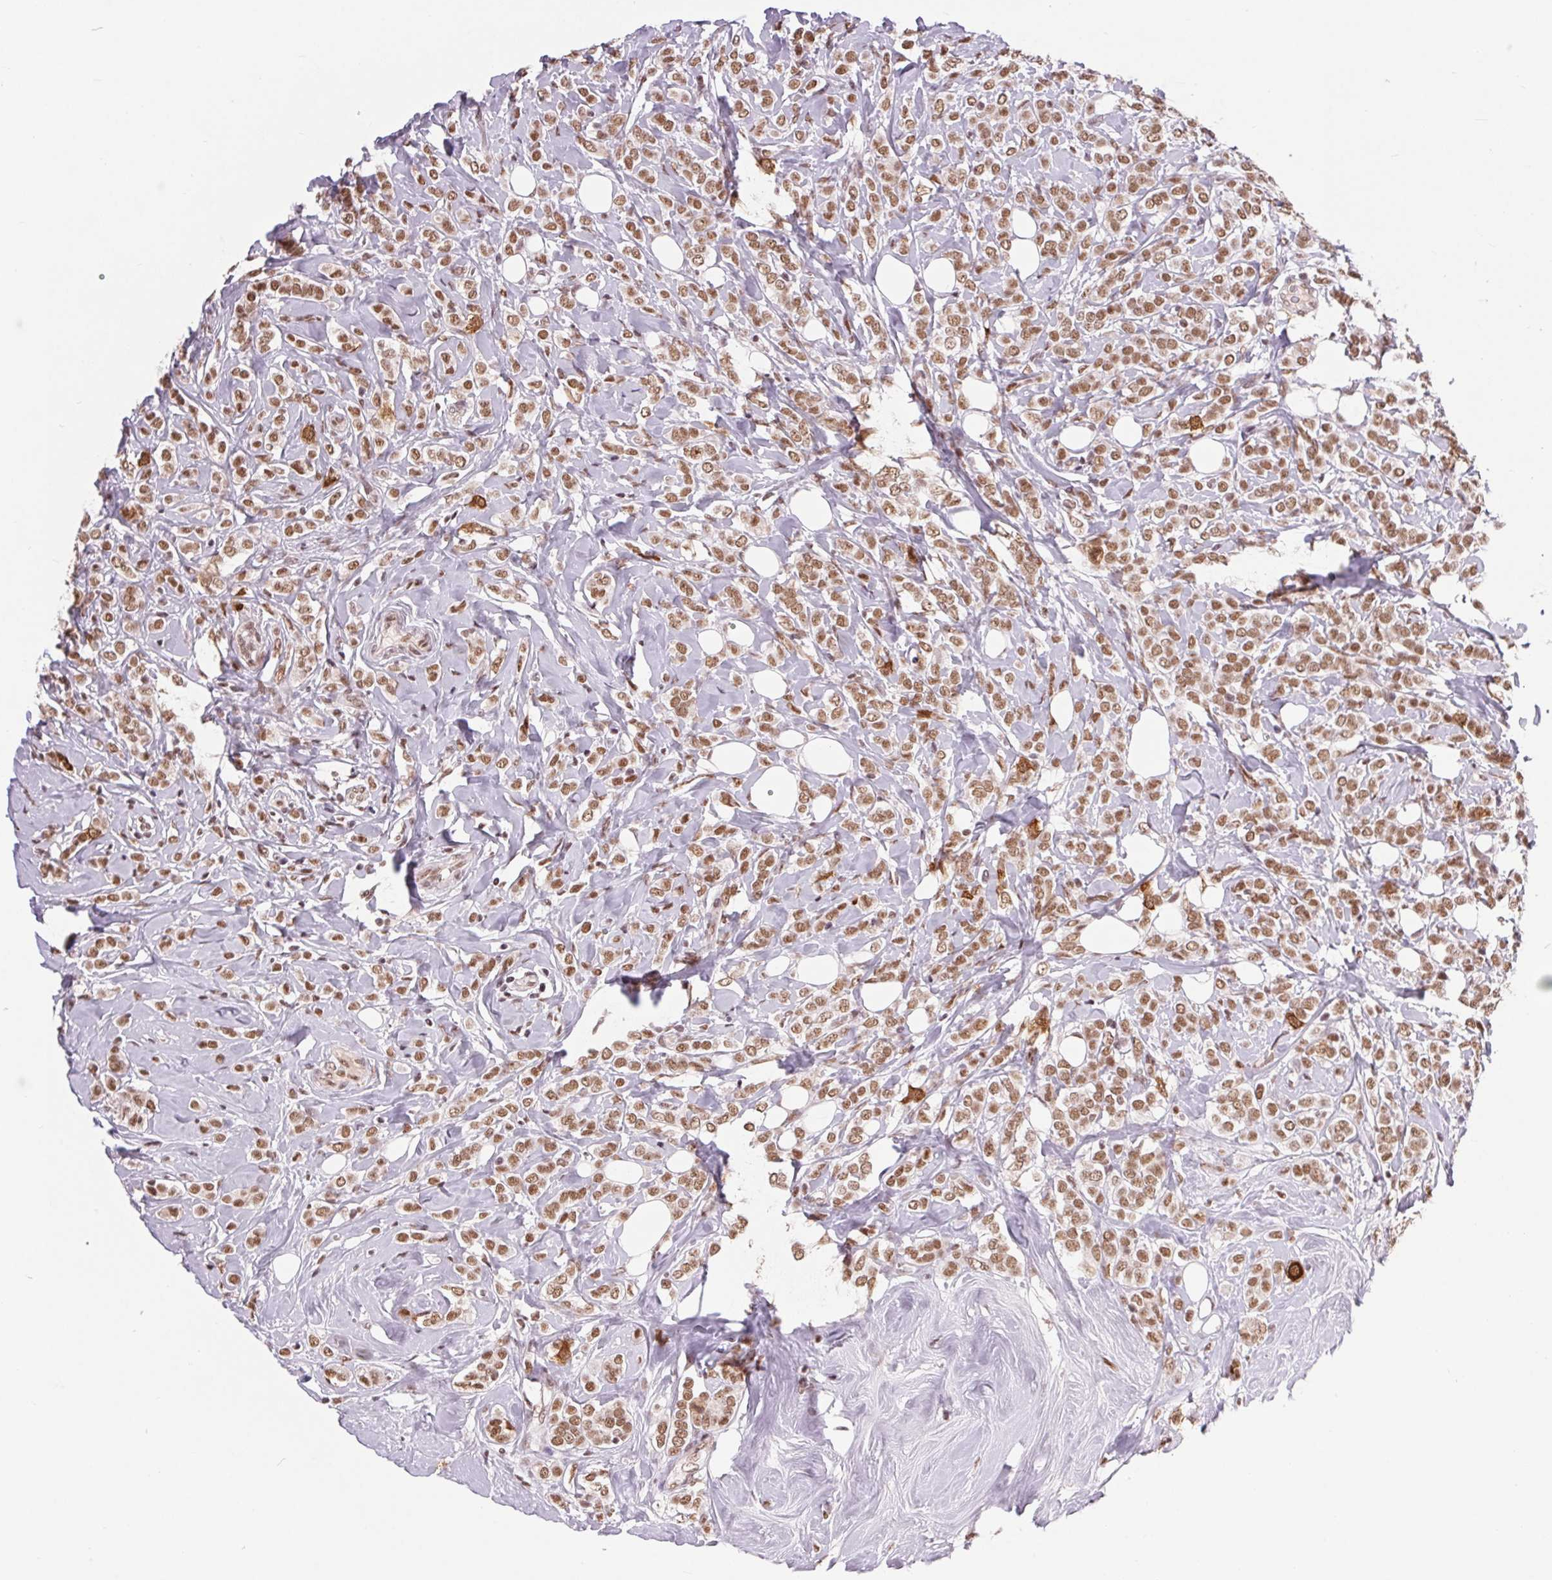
{"staining": {"intensity": "moderate", "quantity": ">75%", "location": "nuclear"}, "tissue": "breast cancer", "cell_type": "Tumor cells", "image_type": "cancer", "snomed": [{"axis": "morphology", "description": "Lobular carcinoma"}, {"axis": "topography", "description": "Breast"}], "caption": "Breast cancer stained with DAB (3,3'-diaminobenzidine) IHC displays medium levels of moderate nuclear expression in approximately >75% of tumor cells. The staining is performed using DAB (3,3'-diaminobenzidine) brown chromogen to label protein expression. The nuclei are counter-stained blue using hematoxylin.", "gene": "CD2BP2", "patient": {"sex": "female", "age": 49}}